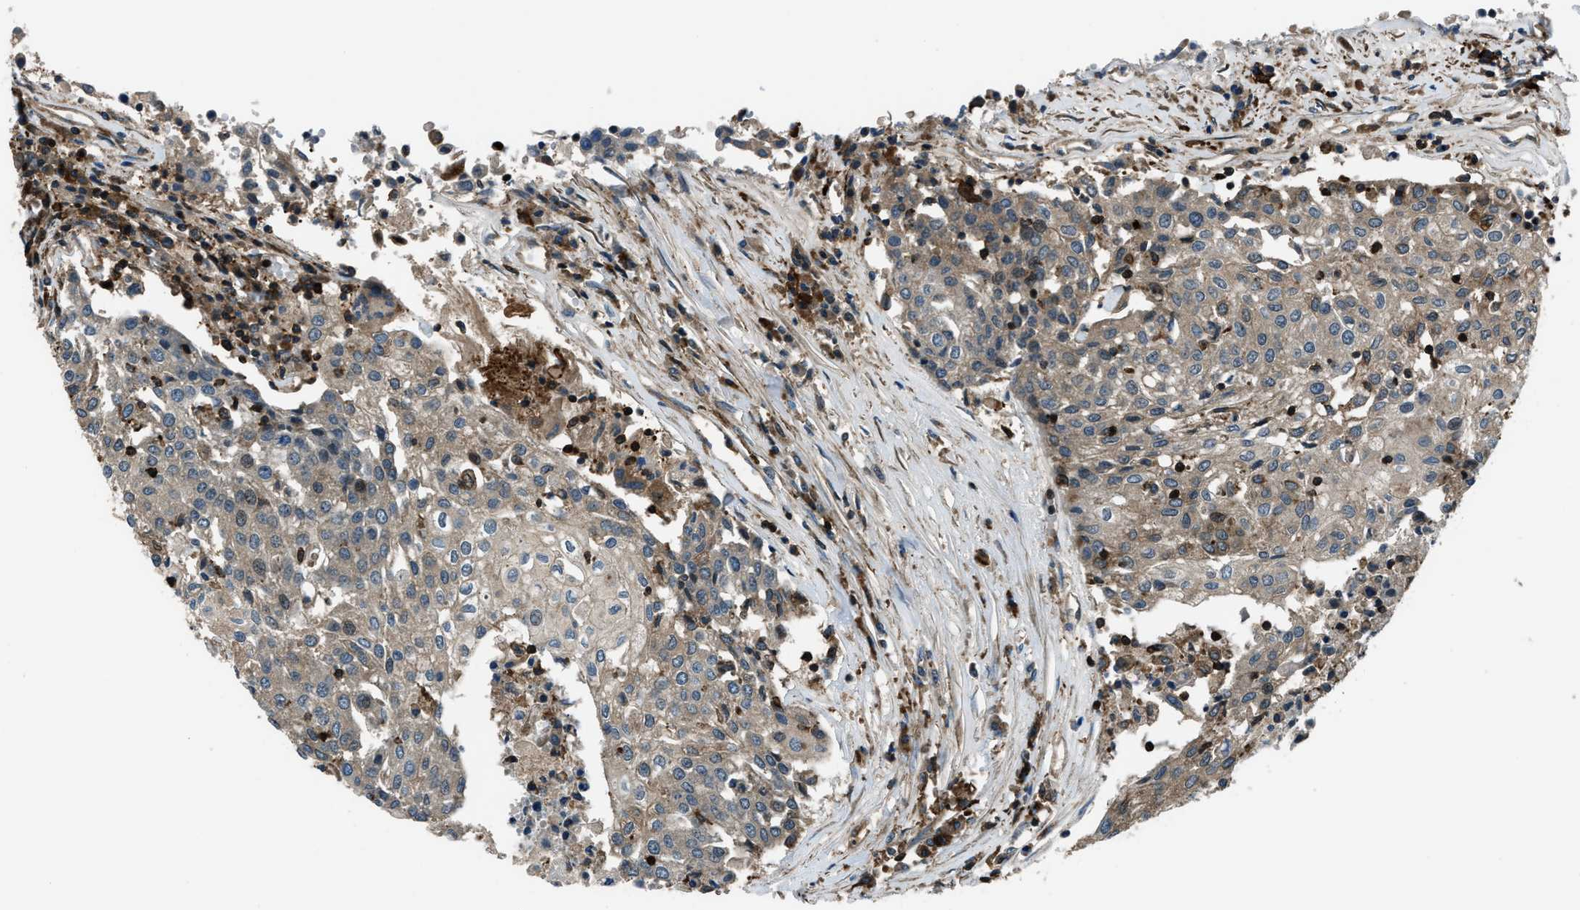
{"staining": {"intensity": "weak", "quantity": ">75%", "location": "cytoplasmic/membranous"}, "tissue": "urothelial cancer", "cell_type": "Tumor cells", "image_type": "cancer", "snomed": [{"axis": "morphology", "description": "Urothelial carcinoma, High grade"}, {"axis": "topography", "description": "Urinary bladder"}], "caption": "Protein expression analysis of human urothelial cancer reveals weak cytoplasmic/membranous expression in approximately >75% of tumor cells.", "gene": "SNX30", "patient": {"sex": "female", "age": 85}}